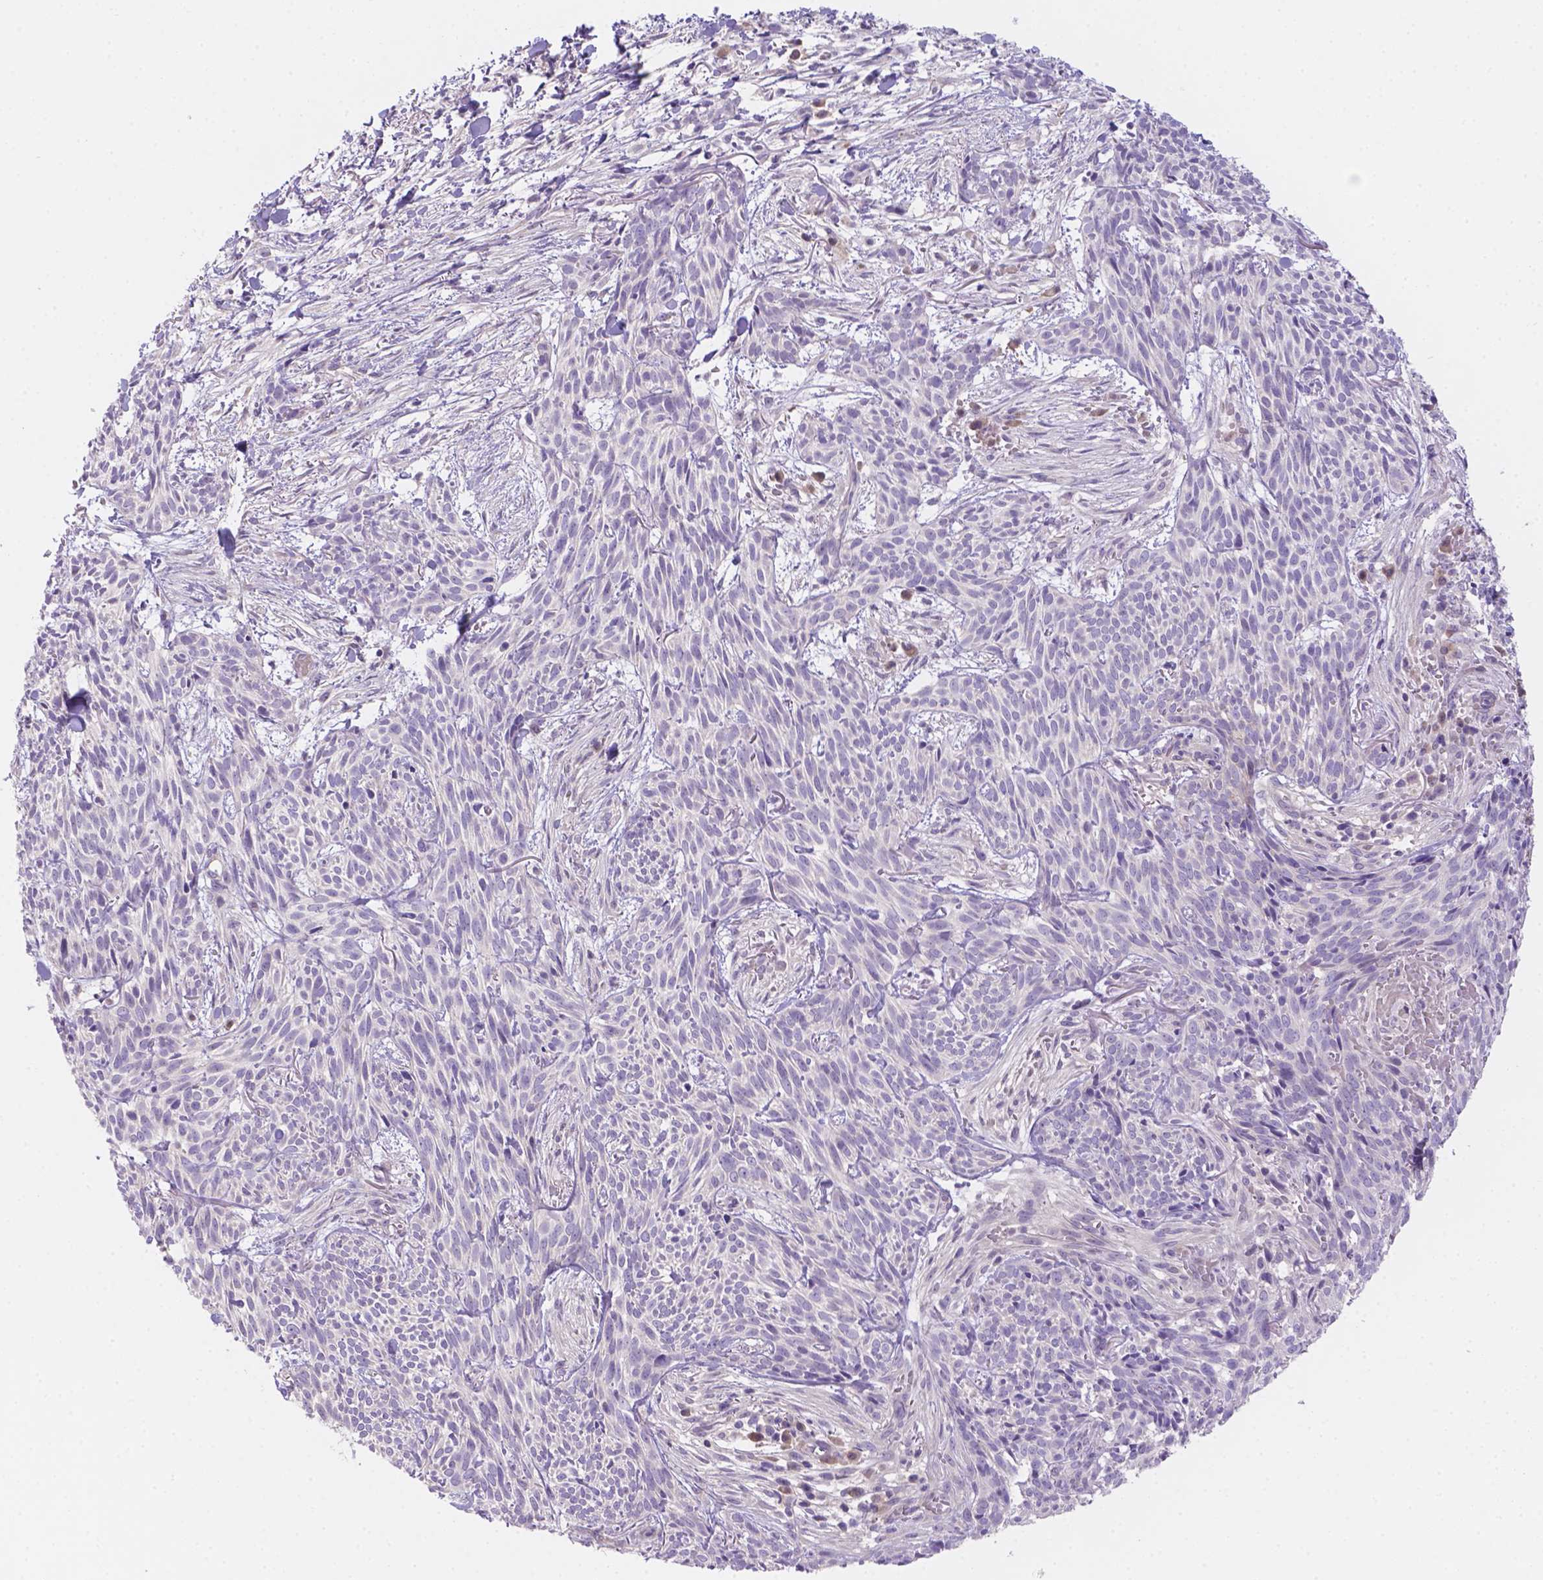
{"staining": {"intensity": "negative", "quantity": "none", "location": "none"}, "tissue": "skin cancer", "cell_type": "Tumor cells", "image_type": "cancer", "snomed": [{"axis": "morphology", "description": "Basal cell carcinoma"}, {"axis": "topography", "description": "Skin"}], "caption": "IHC of human skin cancer displays no staining in tumor cells. The staining was performed using DAB to visualize the protein expression in brown, while the nuclei were stained in blue with hematoxylin (Magnification: 20x).", "gene": "CD96", "patient": {"sex": "male", "age": 71}}